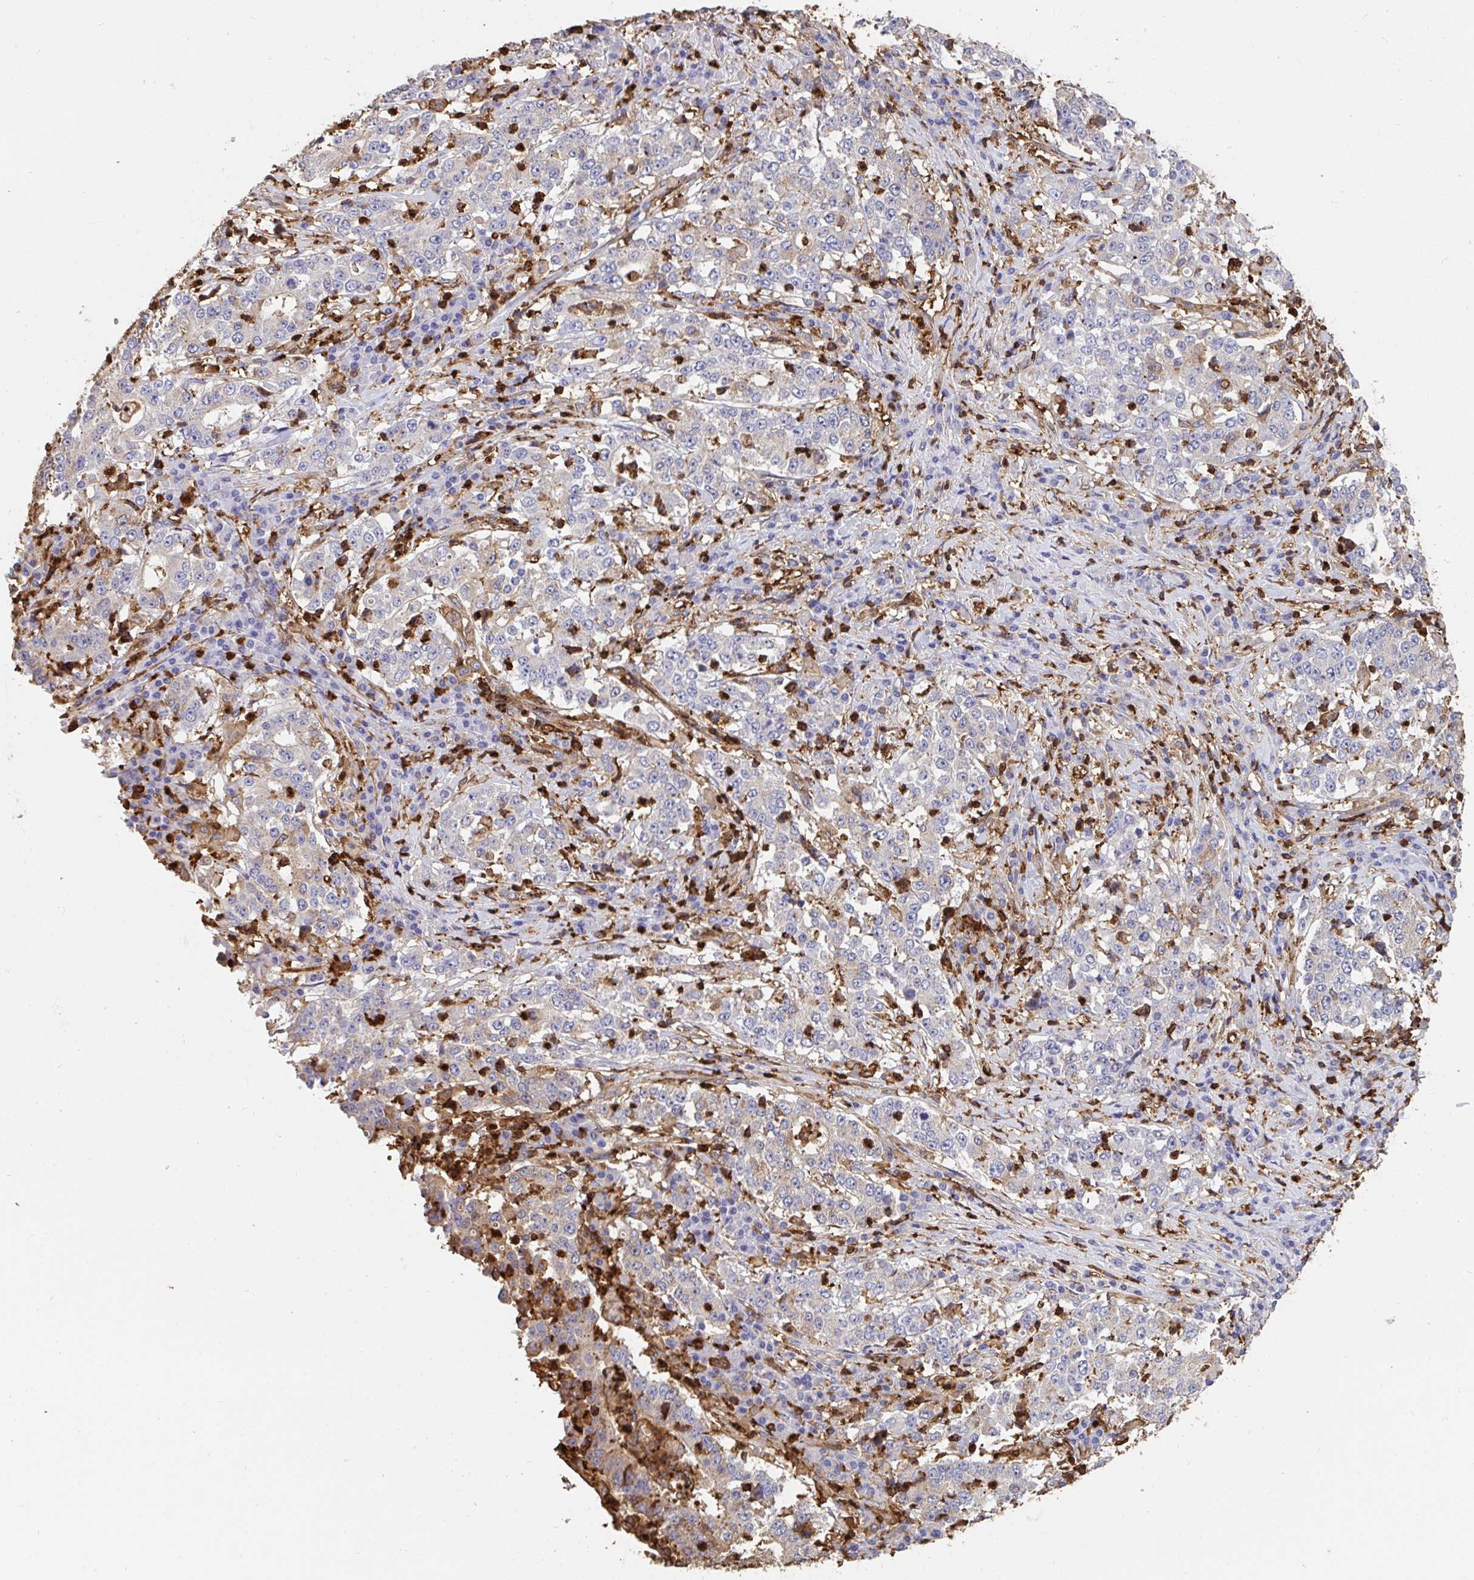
{"staining": {"intensity": "moderate", "quantity": "<25%", "location": "cytoplasmic/membranous"}, "tissue": "stomach cancer", "cell_type": "Tumor cells", "image_type": "cancer", "snomed": [{"axis": "morphology", "description": "Adenocarcinoma, NOS"}, {"axis": "topography", "description": "Stomach"}], "caption": "Protein staining by immunohistochemistry (IHC) demonstrates moderate cytoplasmic/membranous expression in approximately <25% of tumor cells in stomach cancer.", "gene": "CFL1", "patient": {"sex": "male", "age": 59}}